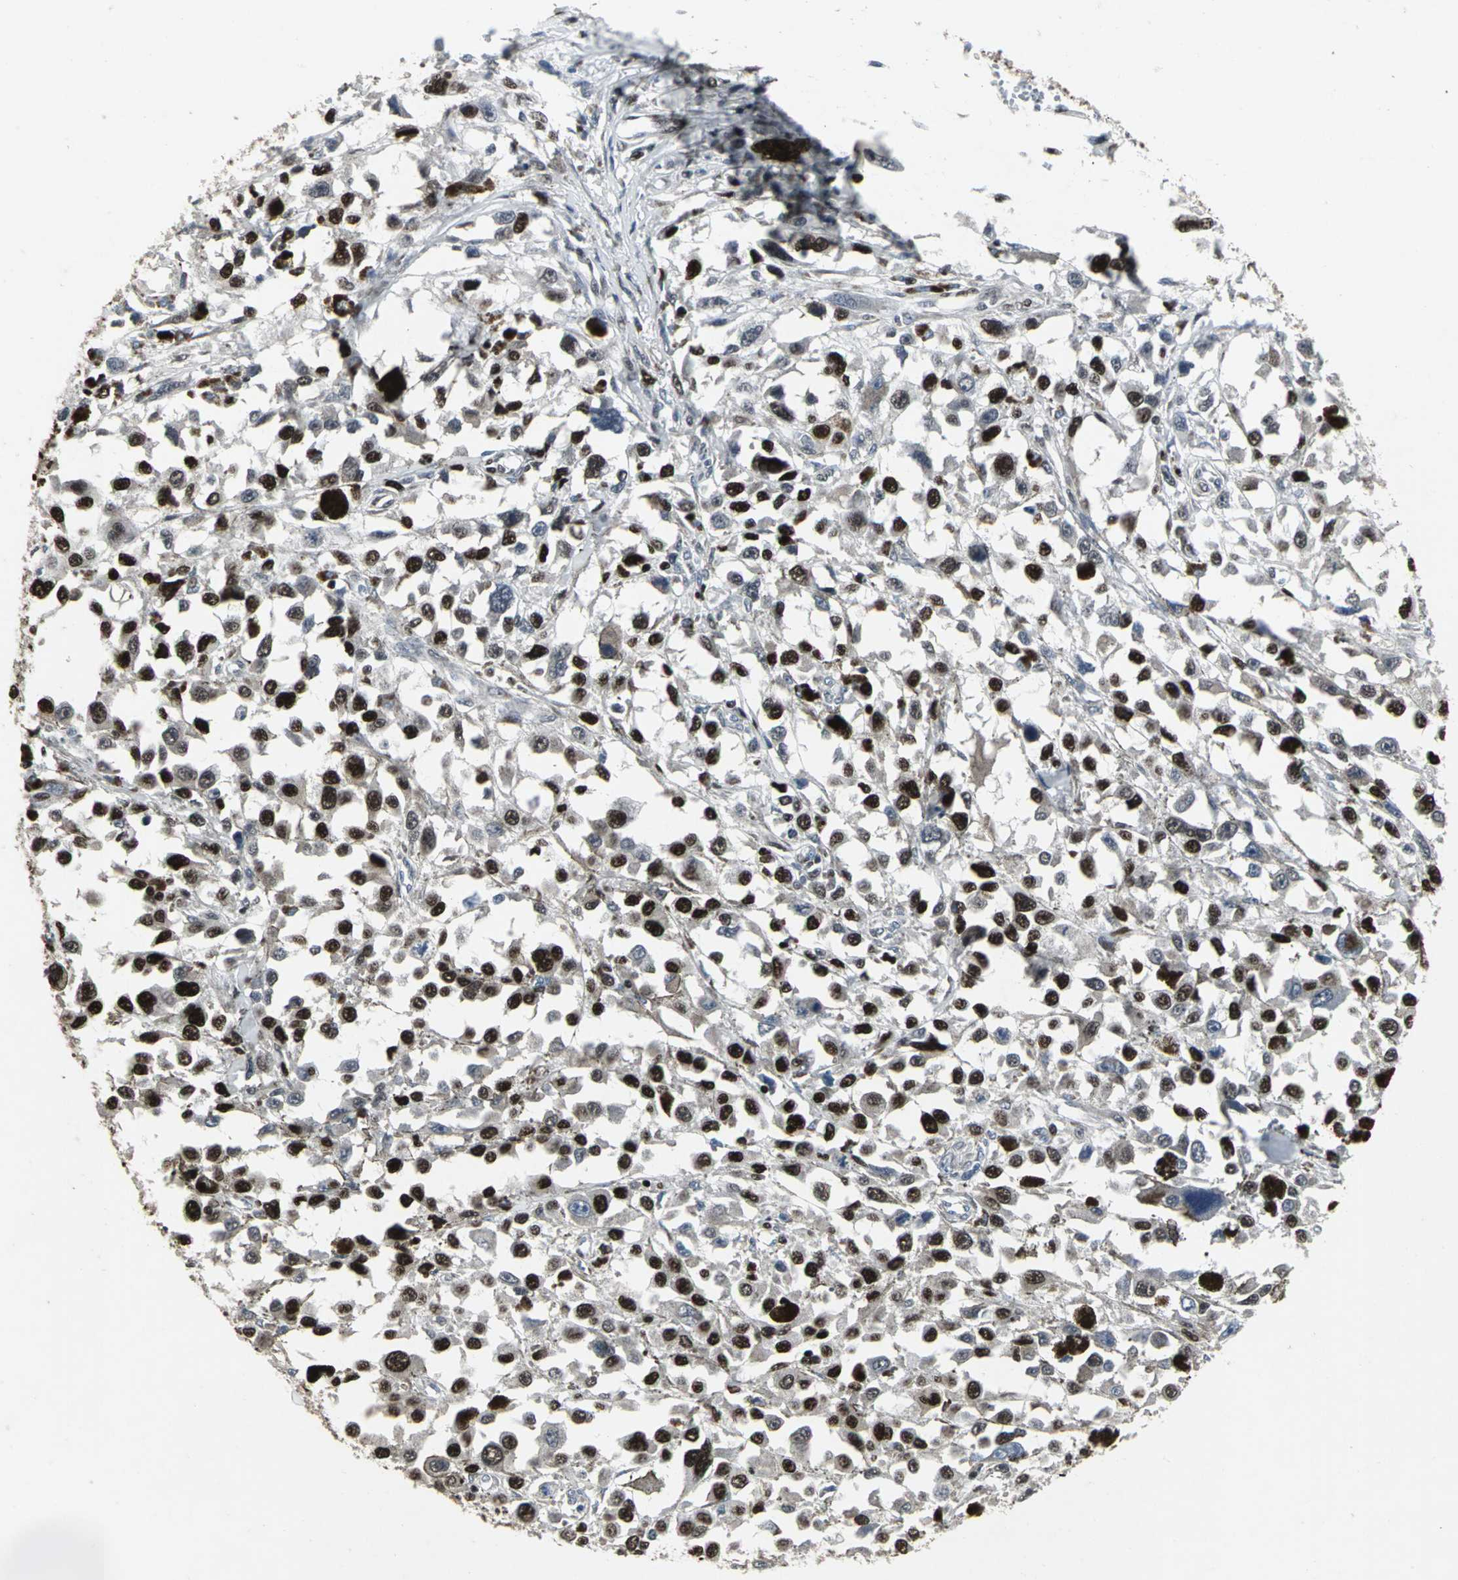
{"staining": {"intensity": "strong", "quantity": ">75%", "location": "nuclear"}, "tissue": "melanoma", "cell_type": "Tumor cells", "image_type": "cancer", "snomed": [{"axis": "morphology", "description": "Malignant melanoma, Metastatic site"}, {"axis": "topography", "description": "Lymph node"}], "caption": "Protein staining of melanoma tissue displays strong nuclear expression in about >75% of tumor cells.", "gene": "SRF", "patient": {"sex": "male", "age": 59}}